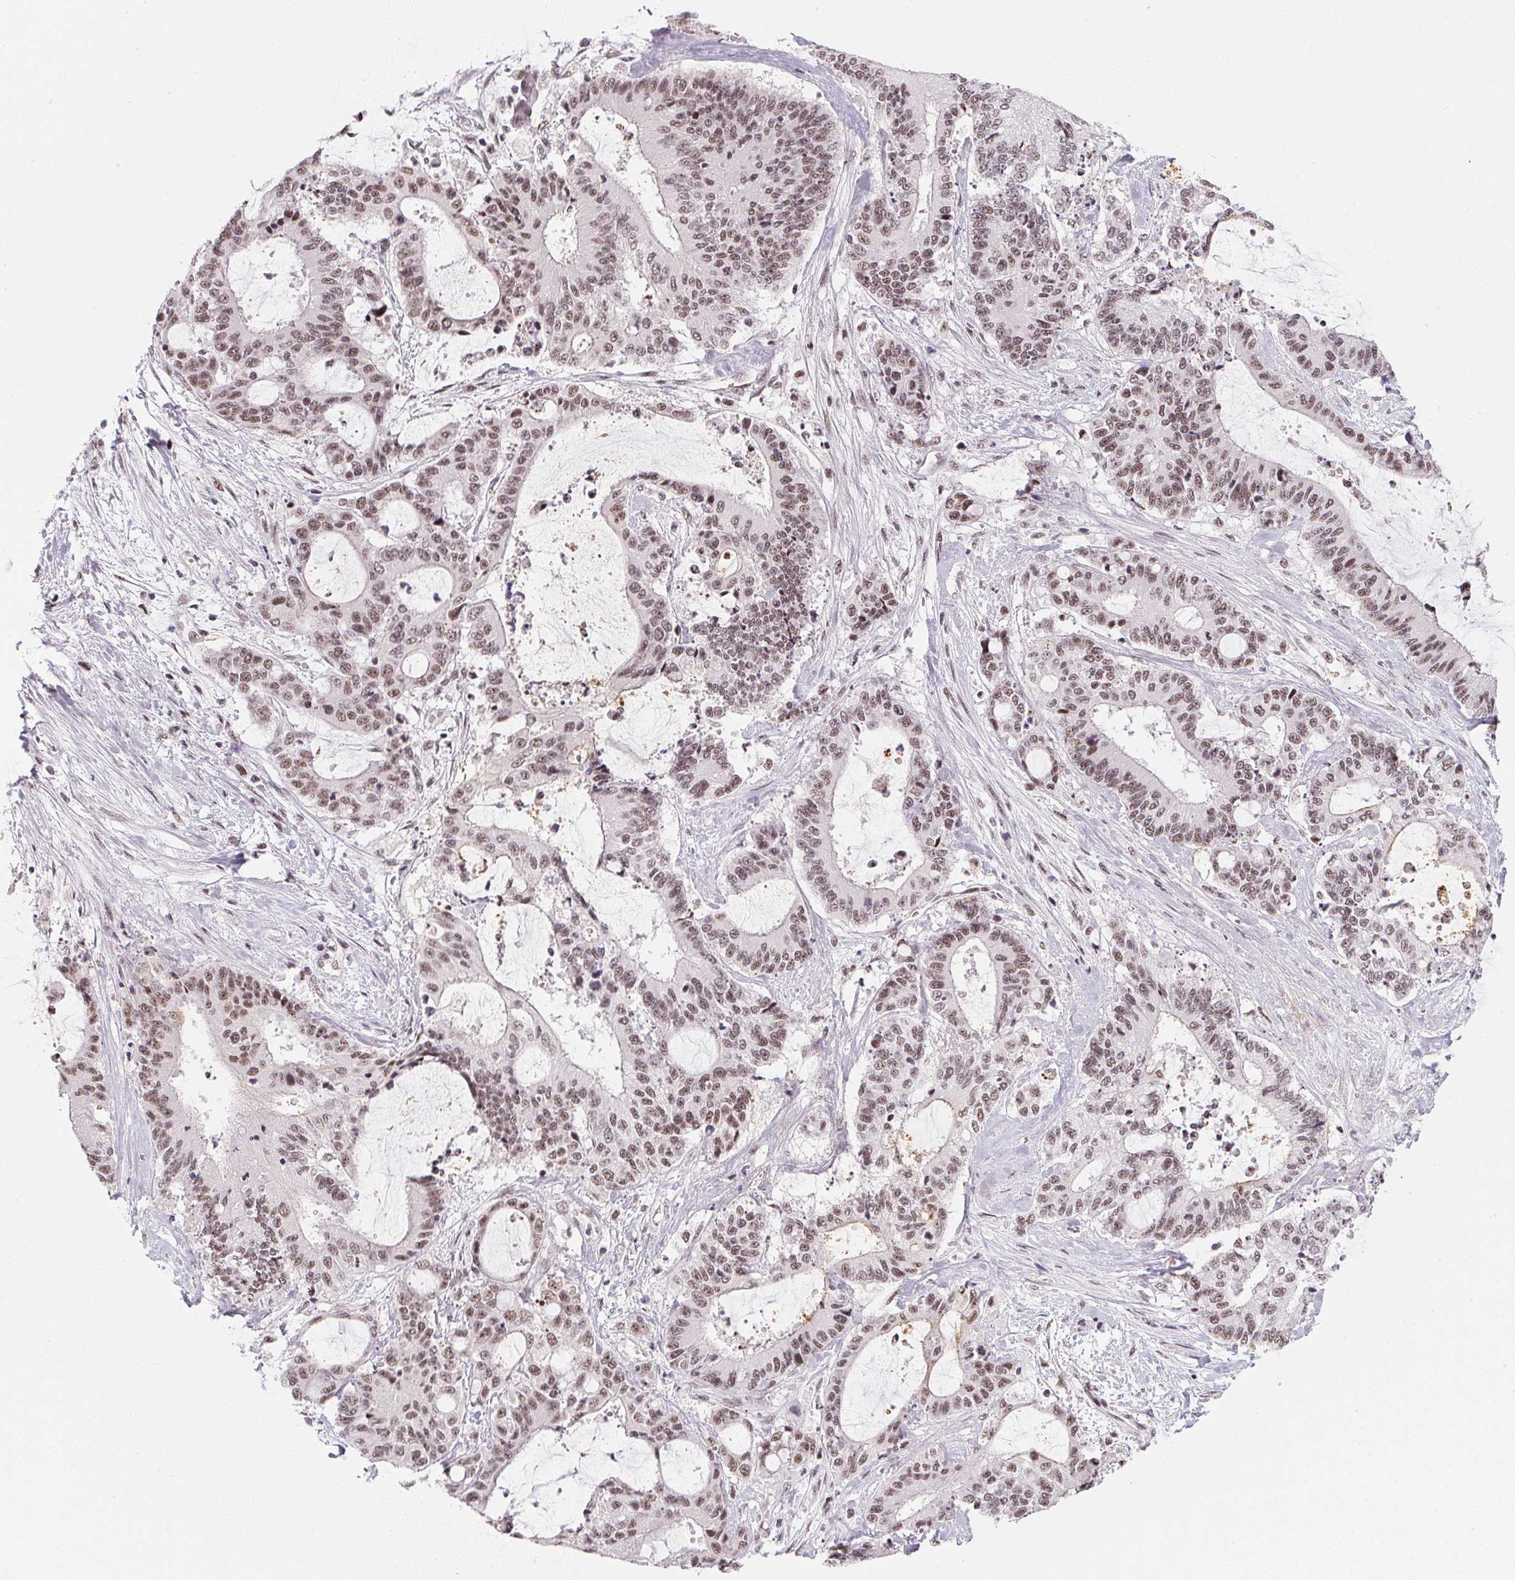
{"staining": {"intensity": "moderate", "quantity": ">75%", "location": "nuclear"}, "tissue": "liver cancer", "cell_type": "Tumor cells", "image_type": "cancer", "snomed": [{"axis": "morphology", "description": "Cholangiocarcinoma"}, {"axis": "topography", "description": "Liver"}], "caption": "Immunohistochemical staining of liver cancer (cholangiocarcinoma) shows medium levels of moderate nuclear protein staining in about >75% of tumor cells.", "gene": "SRSF7", "patient": {"sex": "female", "age": 73}}